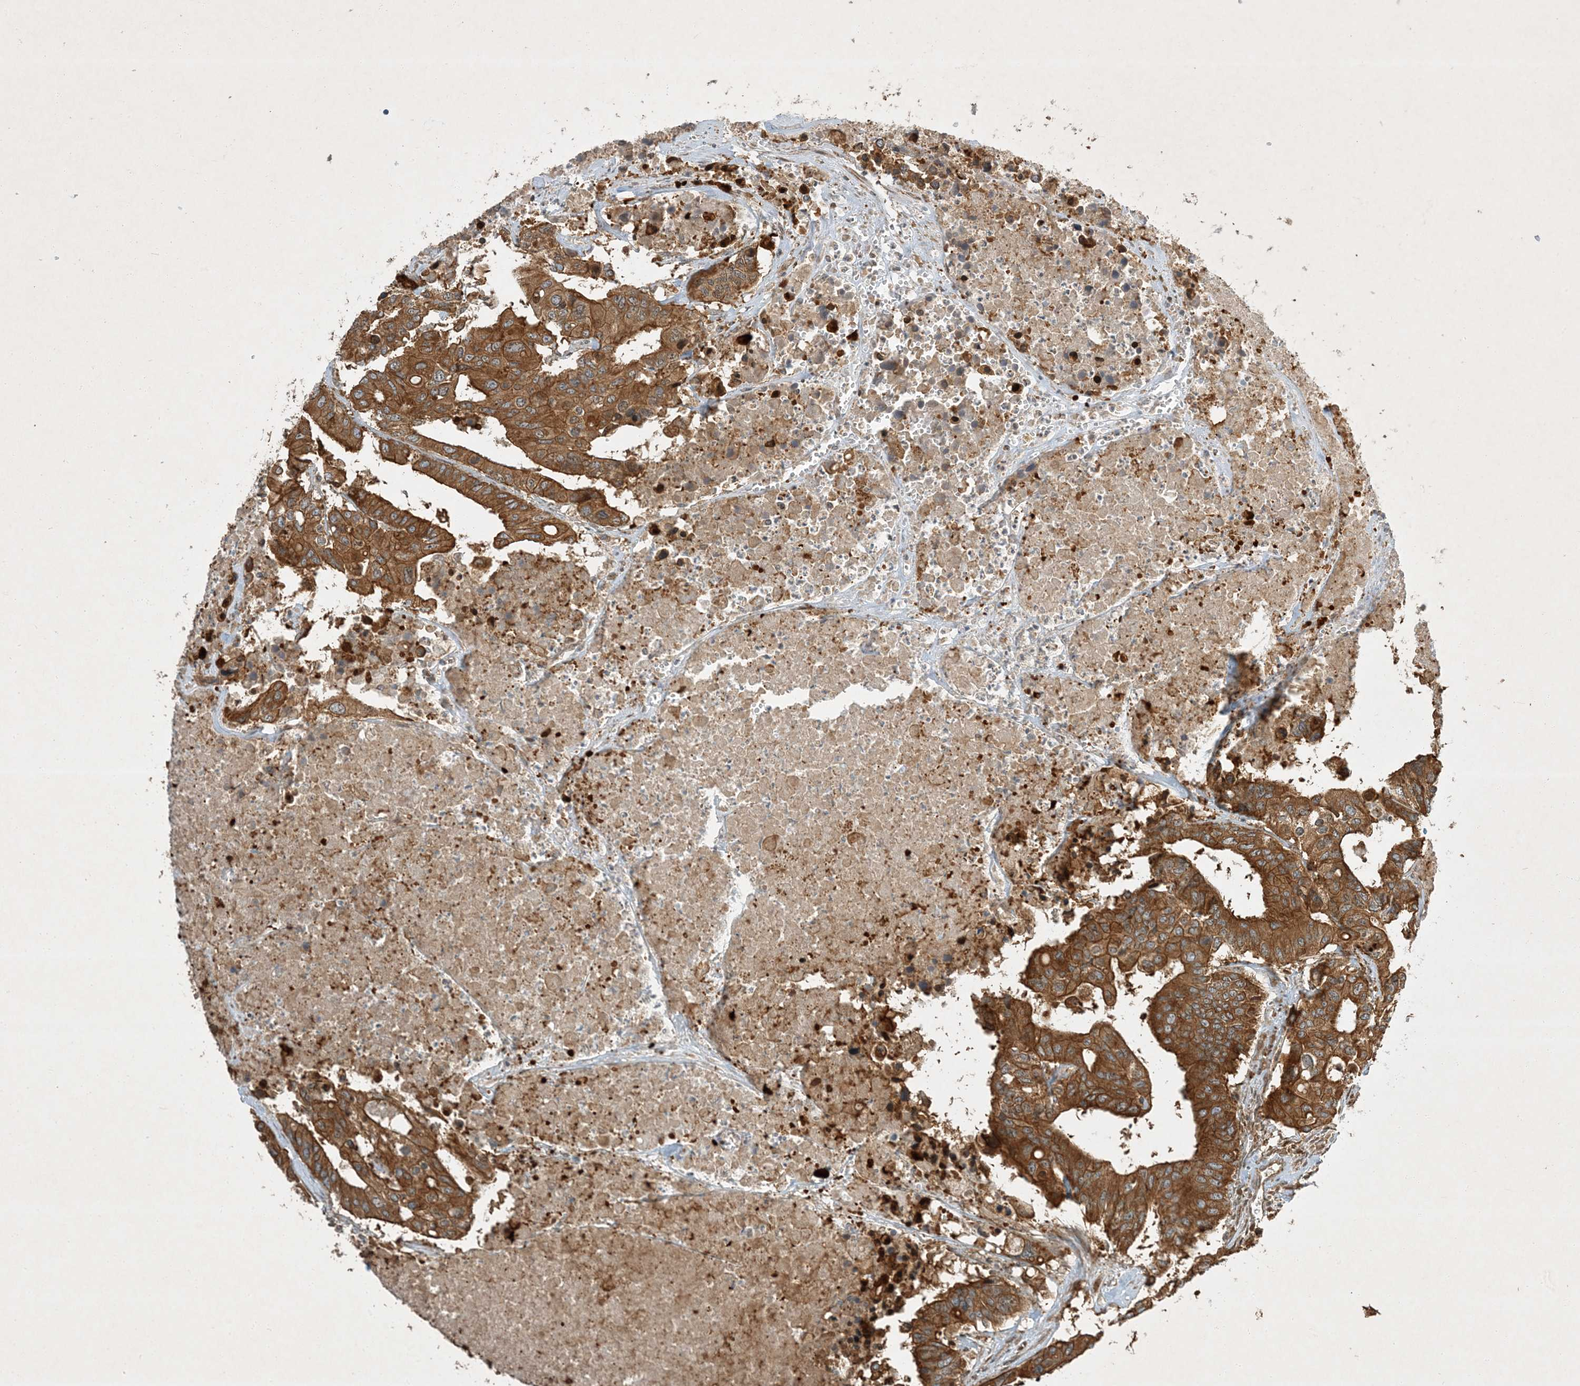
{"staining": {"intensity": "moderate", "quantity": ">75%", "location": "cytoplasmic/membranous"}, "tissue": "colorectal cancer", "cell_type": "Tumor cells", "image_type": "cancer", "snomed": [{"axis": "morphology", "description": "Adenocarcinoma, NOS"}, {"axis": "topography", "description": "Colon"}], "caption": "Protein analysis of colorectal adenocarcinoma tissue demonstrates moderate cytoplasmic/membranous positivity in approximately >75% of tumor cells.", "gene": "COMMD8", "patient": {"sex": "male", "age": 77}}